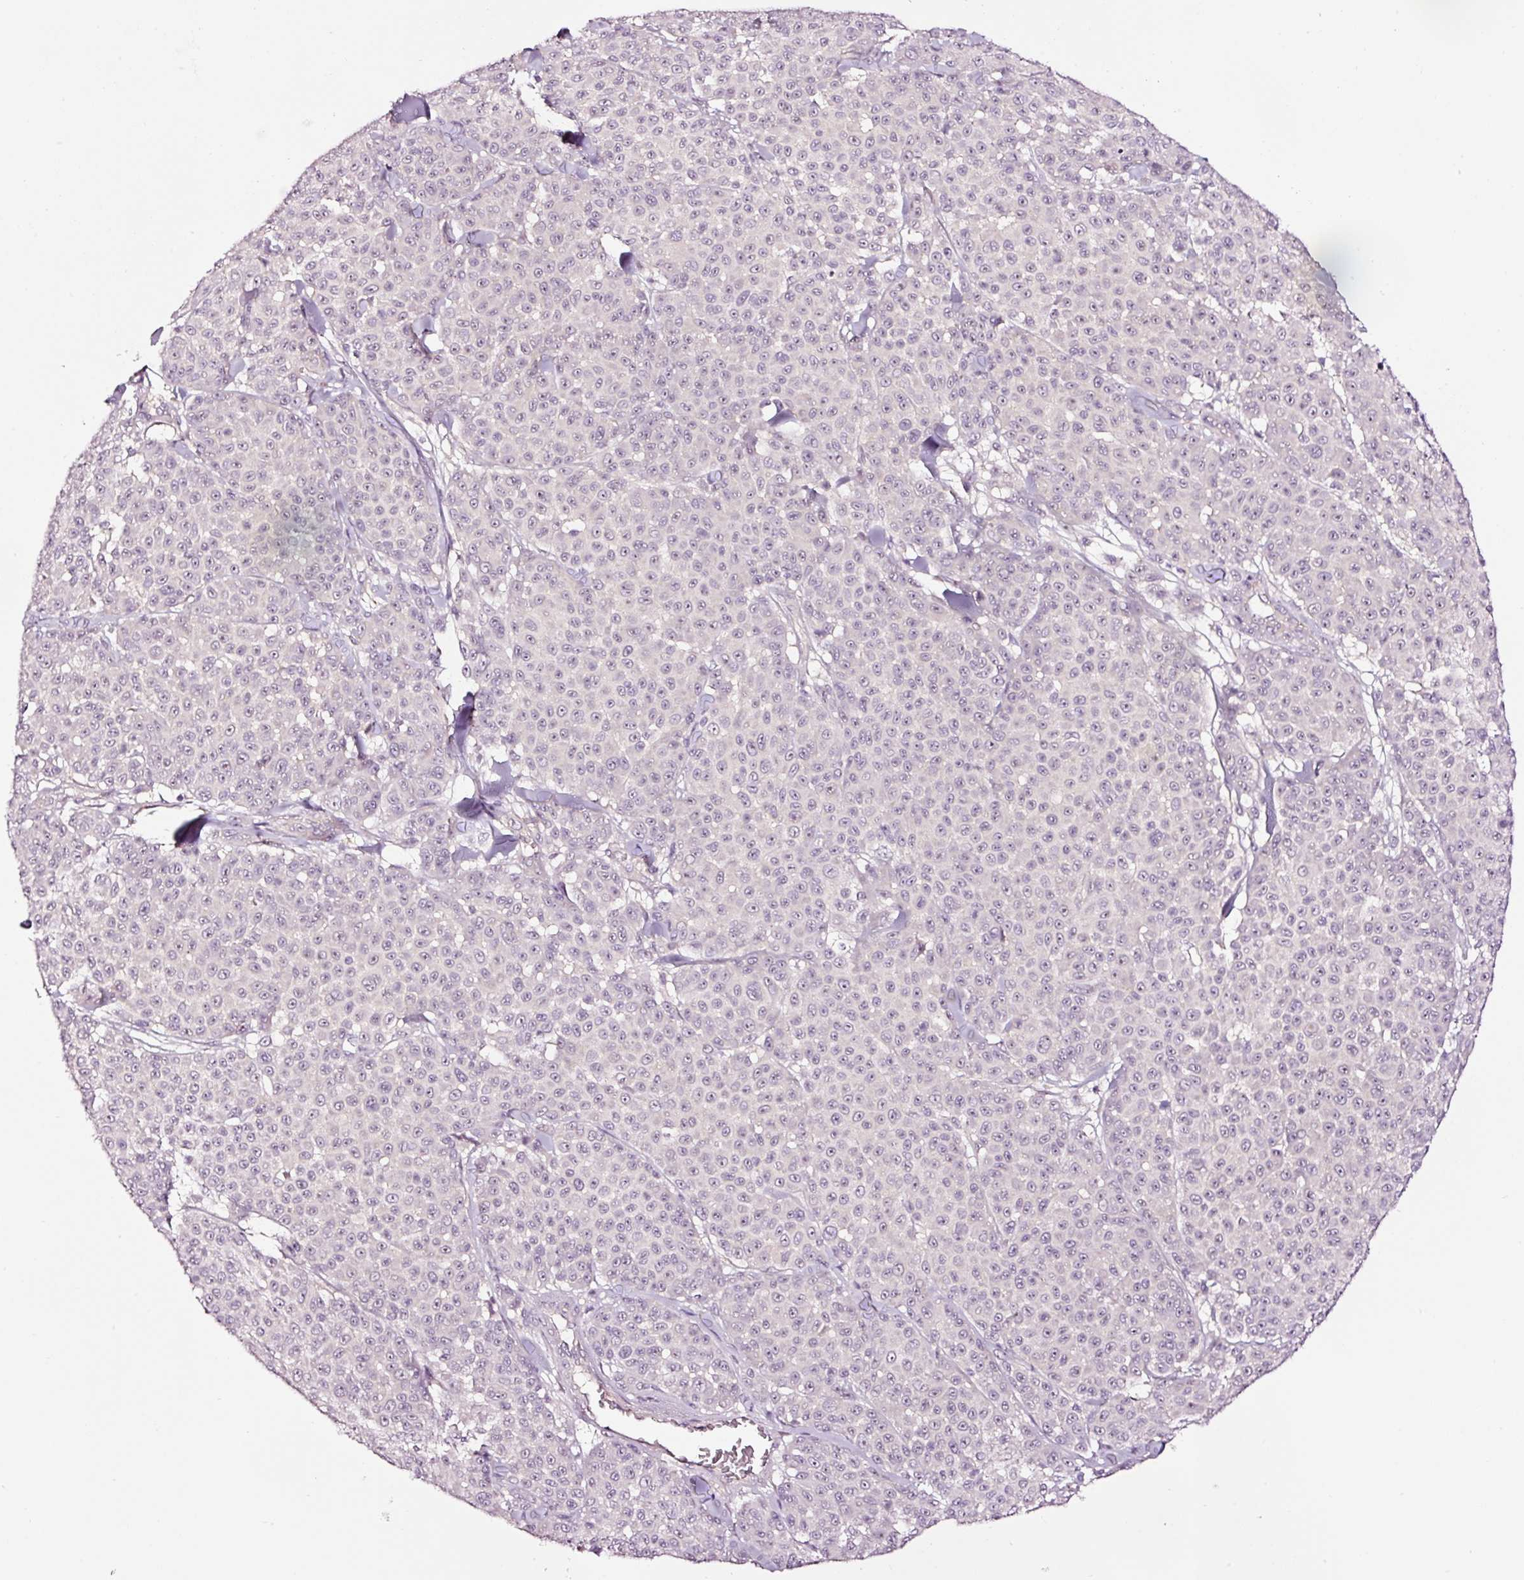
{"staining": {"intensity": "negative", "quantity": "none", "location": "none"}, "tissue": "melanoma", "cell_type": "Tumor cells", "image_type": "cancer", "snomed": [{"axis": "morphology", "description": "Malignant melanoma, NOS"}, {"axis": "topography", "description": "Skin"}], "caption": "IHC of human malignant melanoma demonstrates no staining in tumor cells.", "gene": "UTP14A", "patient": {"sex": "male", "age": 46}}